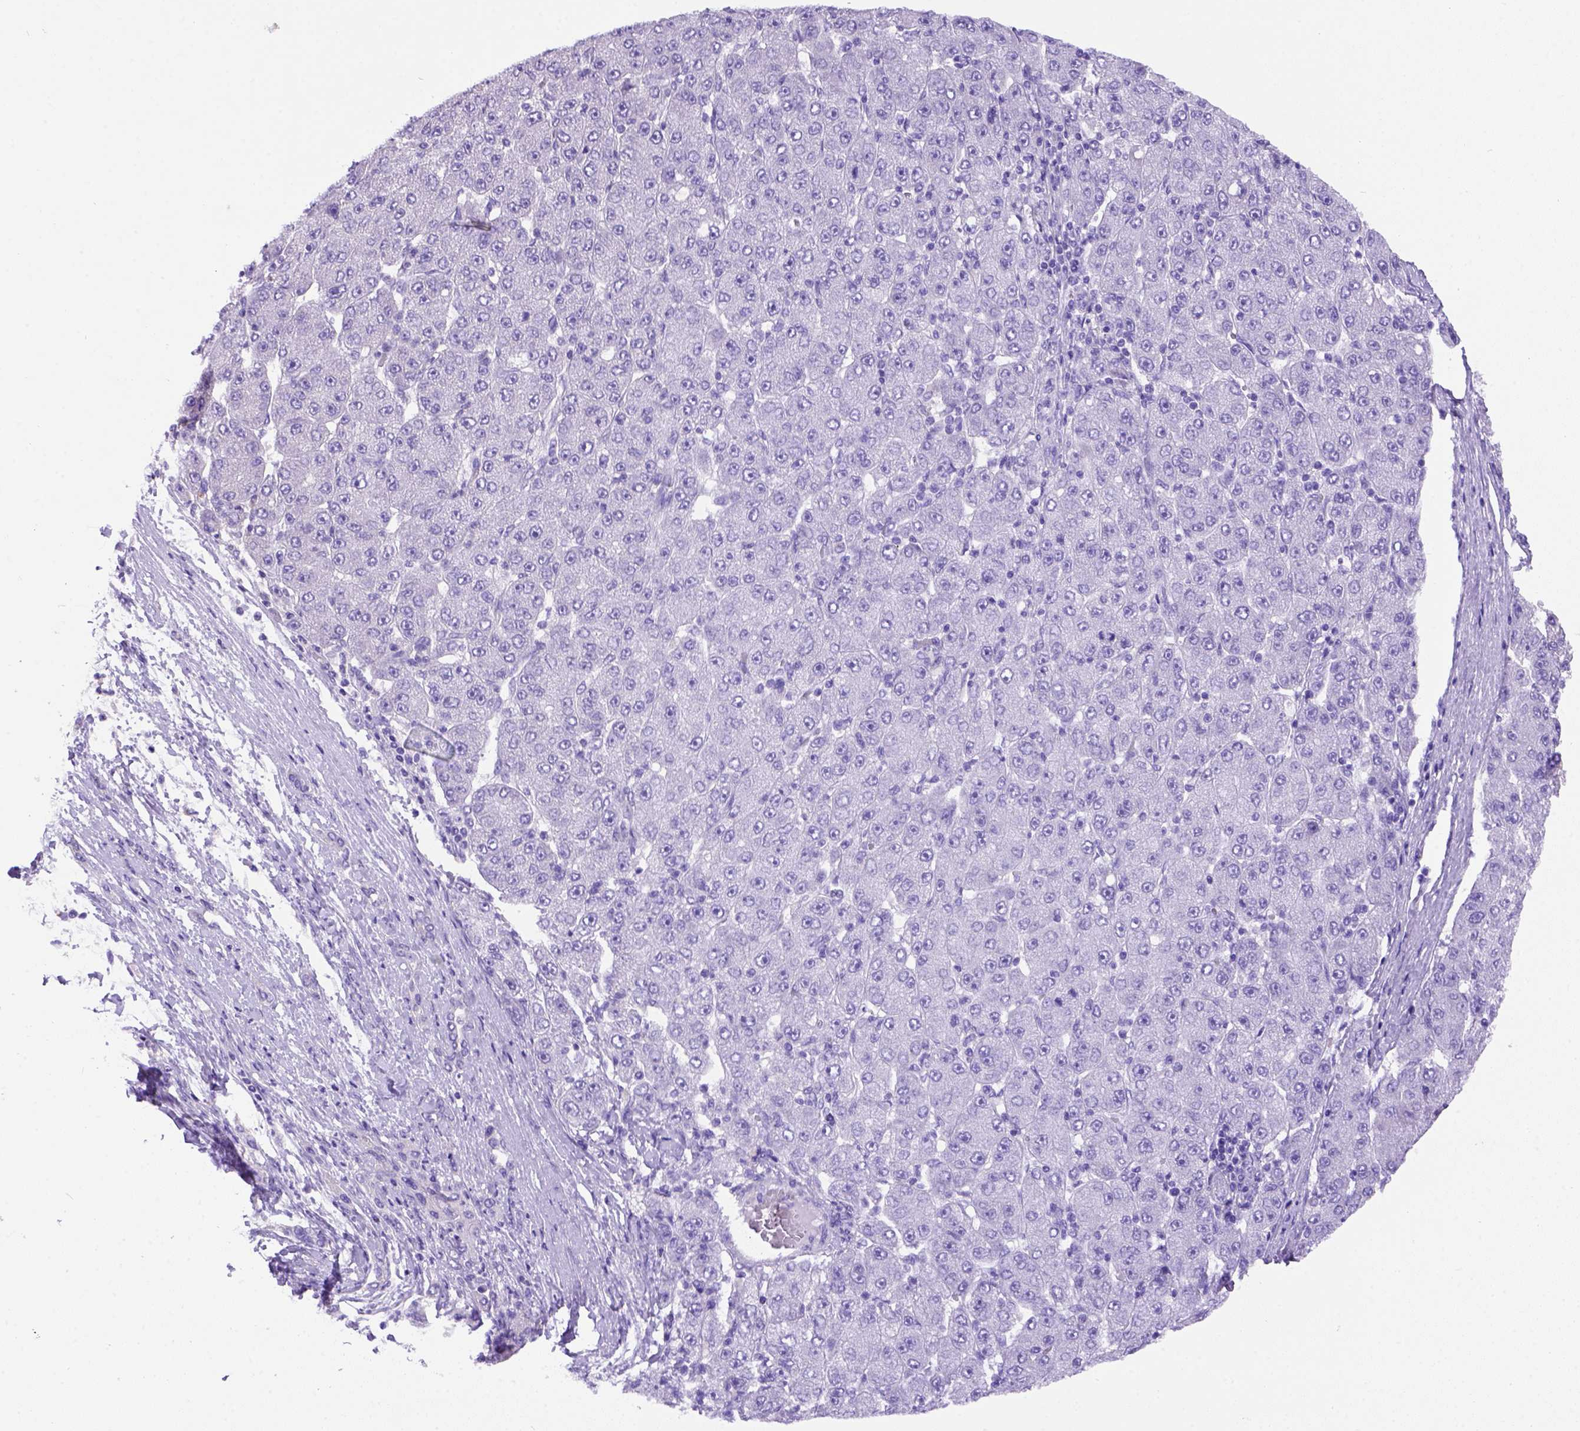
{"staining": {"intensity": "negative", "quantity": "none", "location": "none"}, "tissue": "liver cancer", "cell_type": "Tumor cells", "image_type": "cancer", "snomed": [{"axis": "morphology", "description": "Carcinoma, Hepatocellular, NOS"}, {"axis": "topography", "description": "Liver"}], "caption": "Immunohistochemistry (IHC) photomicrograph of liver cancer stained for a protein (brown), which displays no expression in tumor cells.", "gene": "FOXI1", "patient": {"sex": "male", "age": 67}}